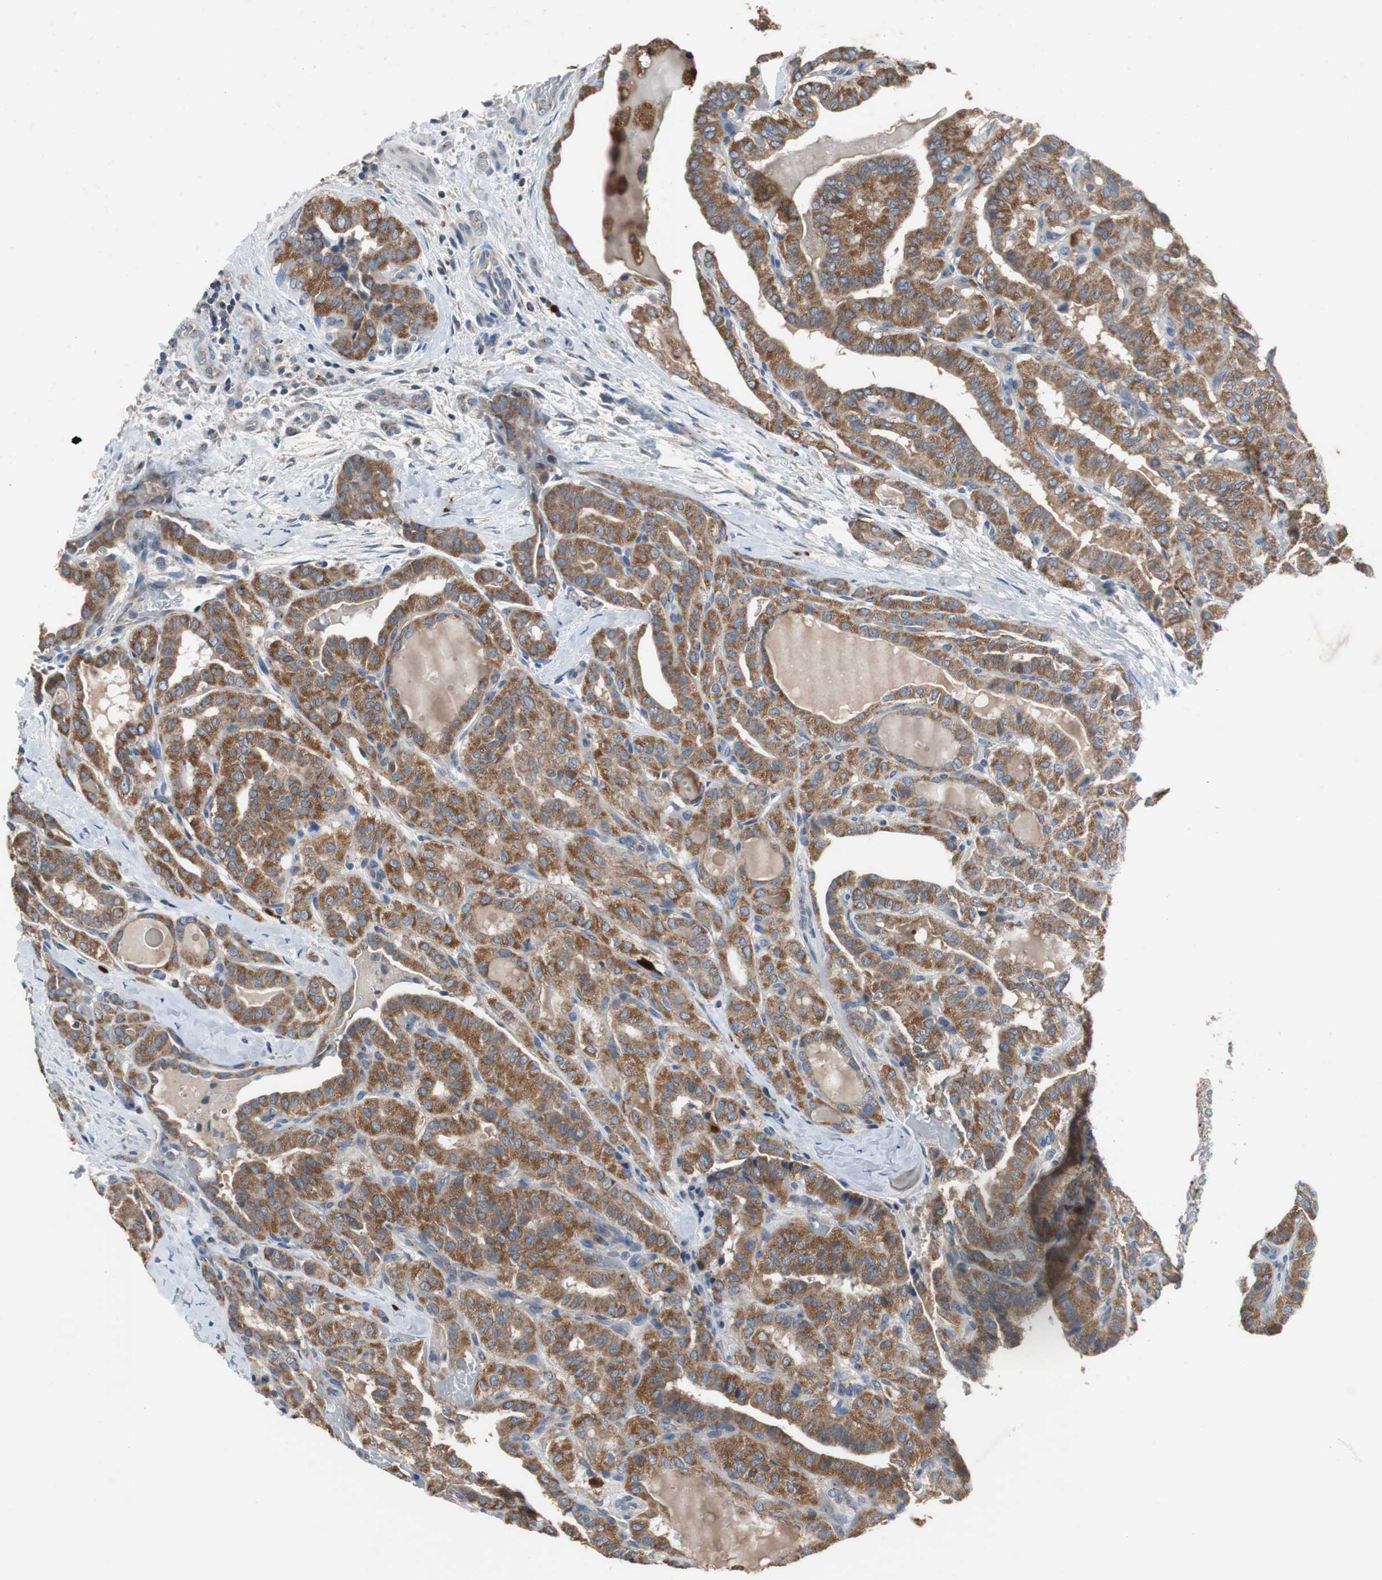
{"staining": {"intensity": "strong", "quantity": ">75%", "location": "cytoplasmic/membranous"}, "tissue": "thyroid cancer", "cell_type": "Tumor cells", "image_type": "cancer", "snomed": [{"axis": "morphology", "description": "Papillary adenocarcinoma, NOS"}, {"axis": "topography", "description": "Thyroid gland"}], "caption": "Papillary adenocarcinoma (thyroid) stained with a protein marker displays strong staining in tumor cells.", "gene": "CALB2", "patient": {"sex": "male", "age": 77}}